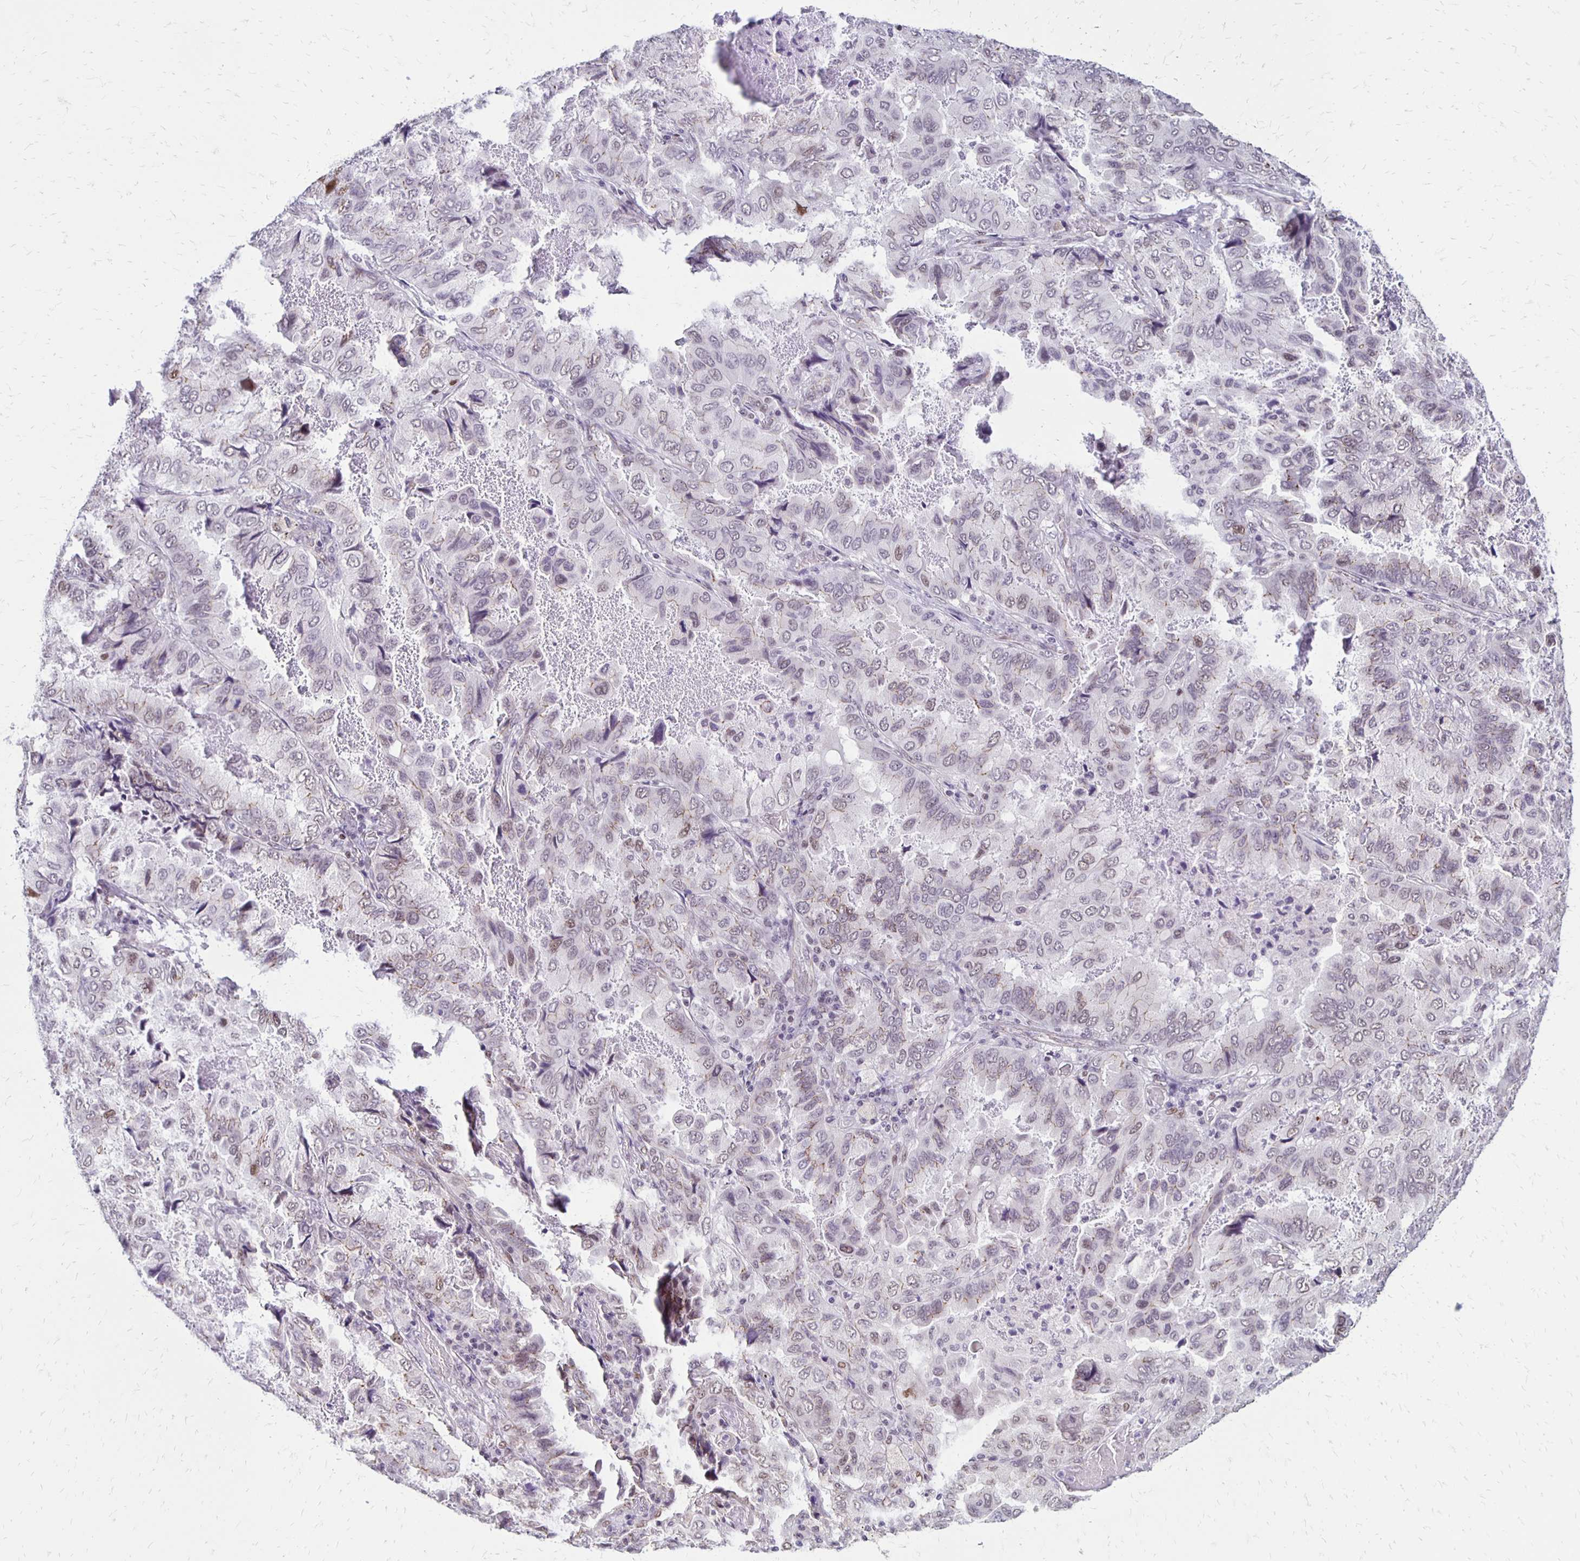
{"staining": {"intensity": "weak", "quantity": "25%-75%", "location": "nuclear"}, "tissue": "lung cancer", "cell_type": "Tumor cells", "image_type": "cancer", "snomed": [{"axis": "morphology", "description": "Aneuploidy"}, {"axis": "morphology", "description": "Adenocarcinoma, NOS"}, {"axis": "morphology", "description": "Adenocarcinoma, metastatic, NOS"}, {"axis": "topography", "description": "Lymph node"}, {"axis": "topography", "description": "Lung"}], "caption": "IHC (DAB (3,3'-diaminobenzidine)) staining of human lung cancer exhibits weak nuclear protein expression in about 25%-75% of tumor cells. (IHC, brightfield microscopy, high magnification).", "gene": "DDB2", "patient": {"sex": "female", "age": 48}}